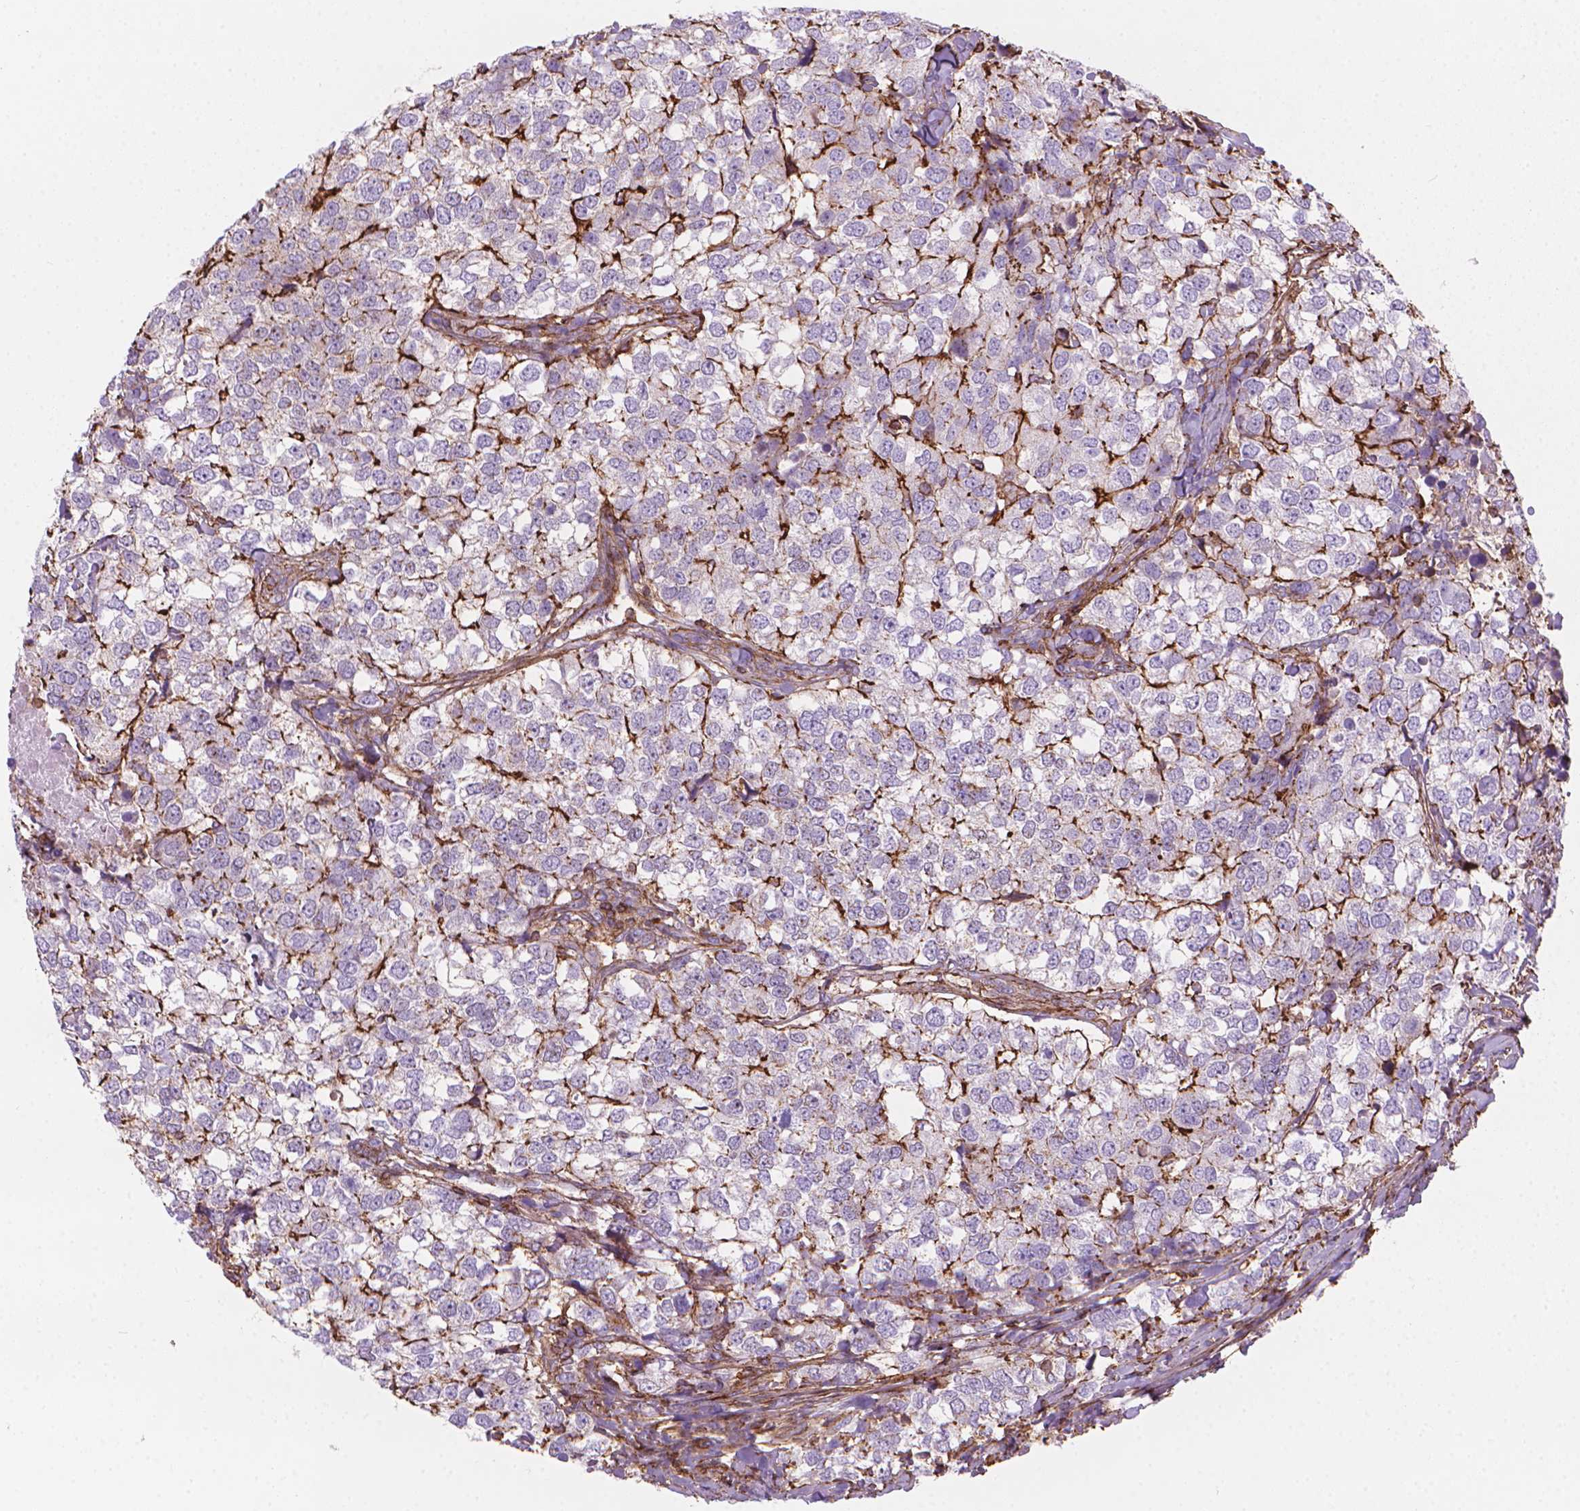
{"staining": {"intensity": "strong", "quantity": "<25%", "location": "cytoplasmic/membranous"}, "tissue": "breast cancer", "cell_type": "Tumor cells", "image_type": "cancer", "snomed": [{"axis": "morphology", "description": "Duct carcinoma"}, {"axis": "topography", "description": "Breast"}], "caption": "Immunohistochemistry (IHC) staining of intraductal carcinoma (breast), which exhibits medium levels of strong cytoplasmic/membranous staining in approximately <25% of tumor cells indicating strong cytoplasmic/membranous protein positivity. The staining was performed using DAB (brown) for protein detection and nuclei were counterstained in hematoxylin (blue).", "gene": "PATJ", "patient": {"sex": "female", "age": 30}}